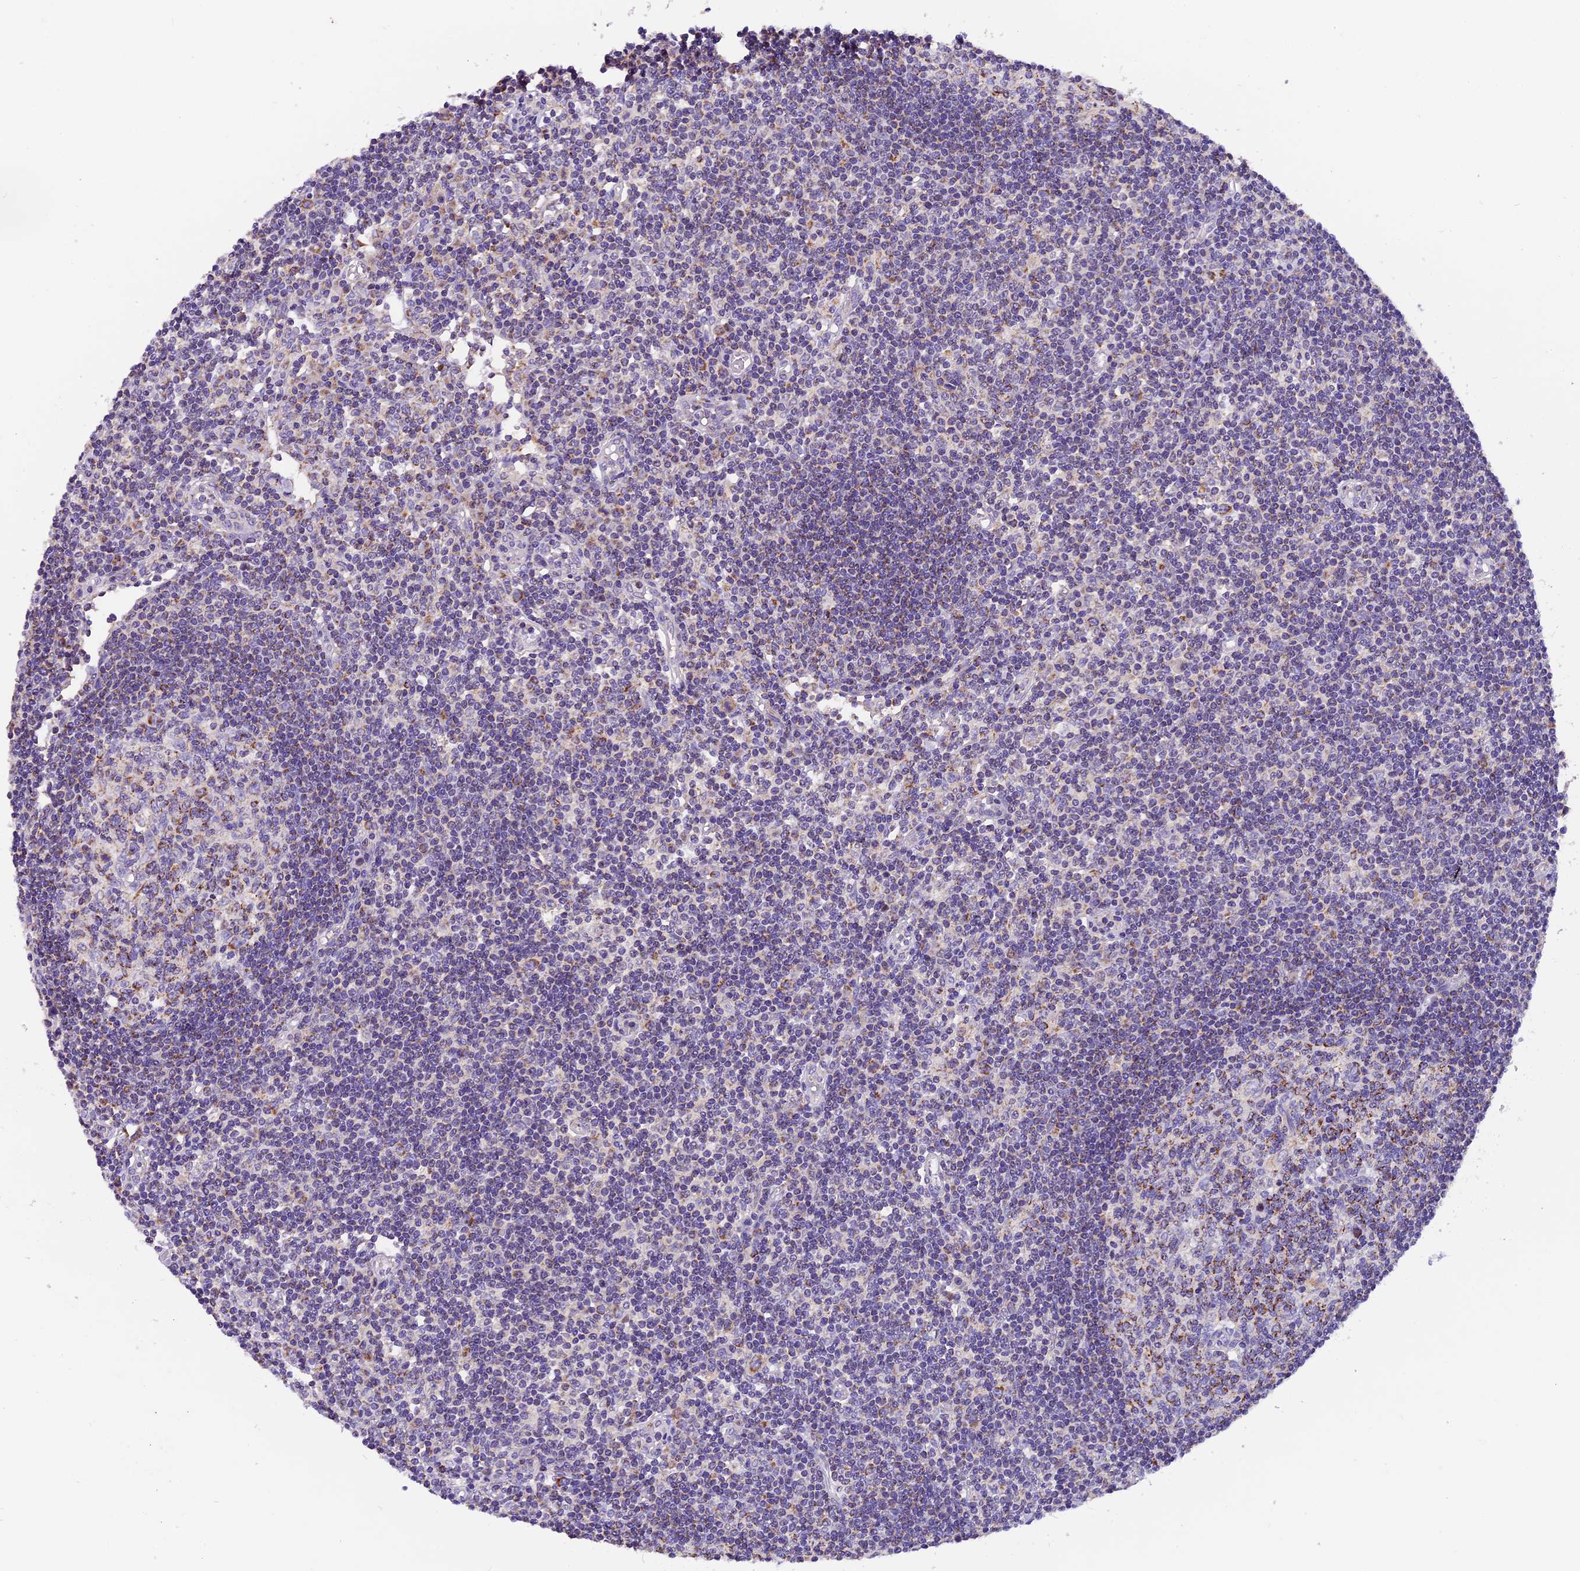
{"staining": {"intensity": "moderate", "quantity": "<25%", "location": "cytoplasmic/membranous"}, "tissue": "lymph node", "cell_type": "Germinal center cells", "image_type": "normal", "snomed": [{"axis": "morphology", "description": "Normal tissue, NOS"}, {"axis": "topography", "description": "Lymph node"}], "caption": "The image shows a brown stain indicating the presence of a protein in the cytoplasmic/membranous of germinal center cells in lymph node.", "gene": "MGME1", "patient": {"sex": "female", "age": 55}}